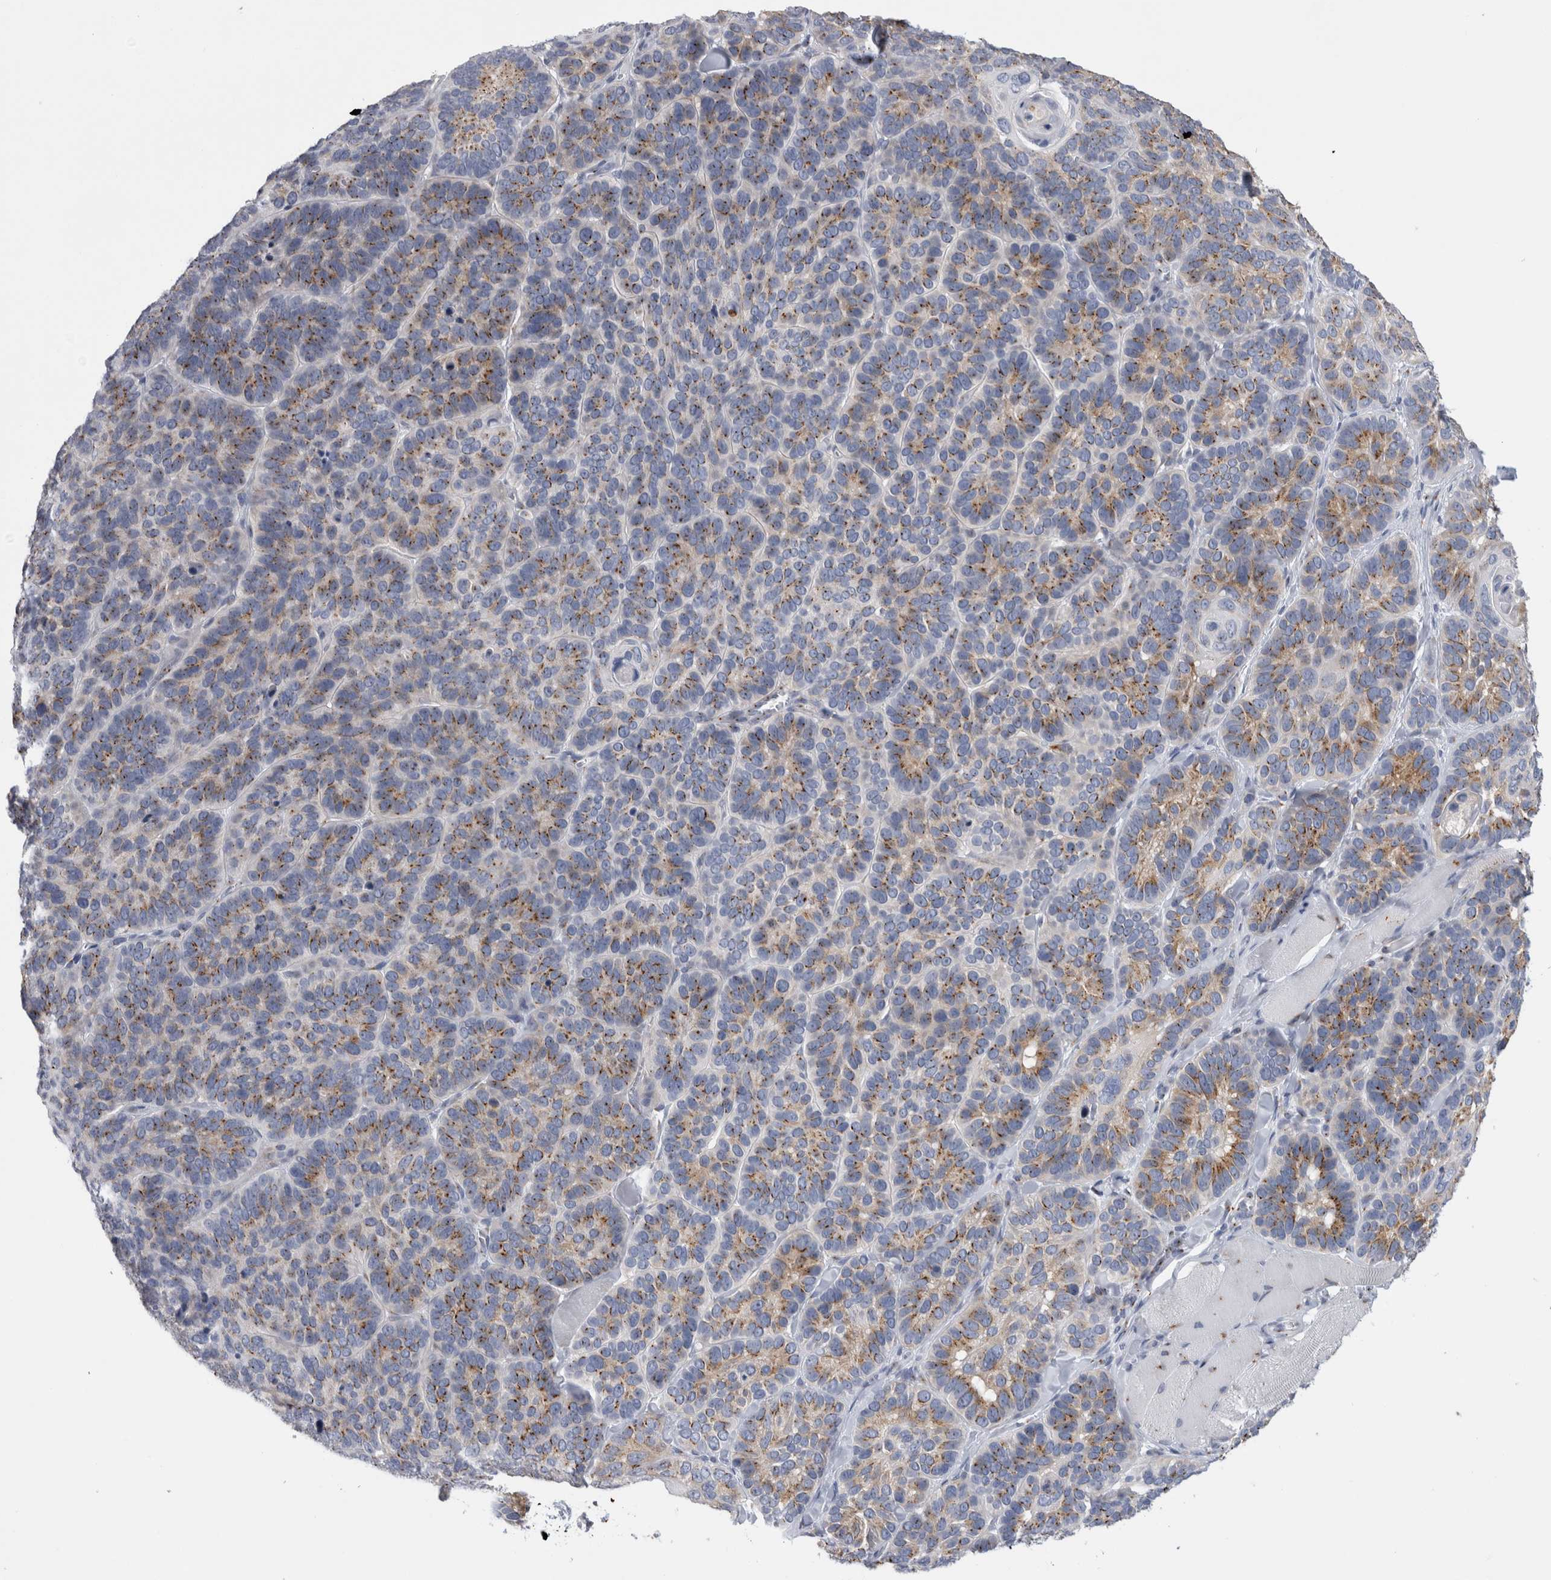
{"staining": {"intensity": "moderate", "quantity": ">75%", "location": "cytoplasmic/membranous"}, "tissue": "skin cancer", "cell_type": "Tumor cells", "image_type": "cancer", "snomed": [{"axis": "morphology", "description": "Basal cell carcinoma"}, {"axis": "topography", "description": "Skin"}], "caption": "Brown immunohistochemical staining in skin basal cell carcinoma reveals moderate cytoplasmic/membranous positivity in about >75% of tumor cells.", "gene": "AKAP9", "patient": {"sex": "male", "age": 62}}